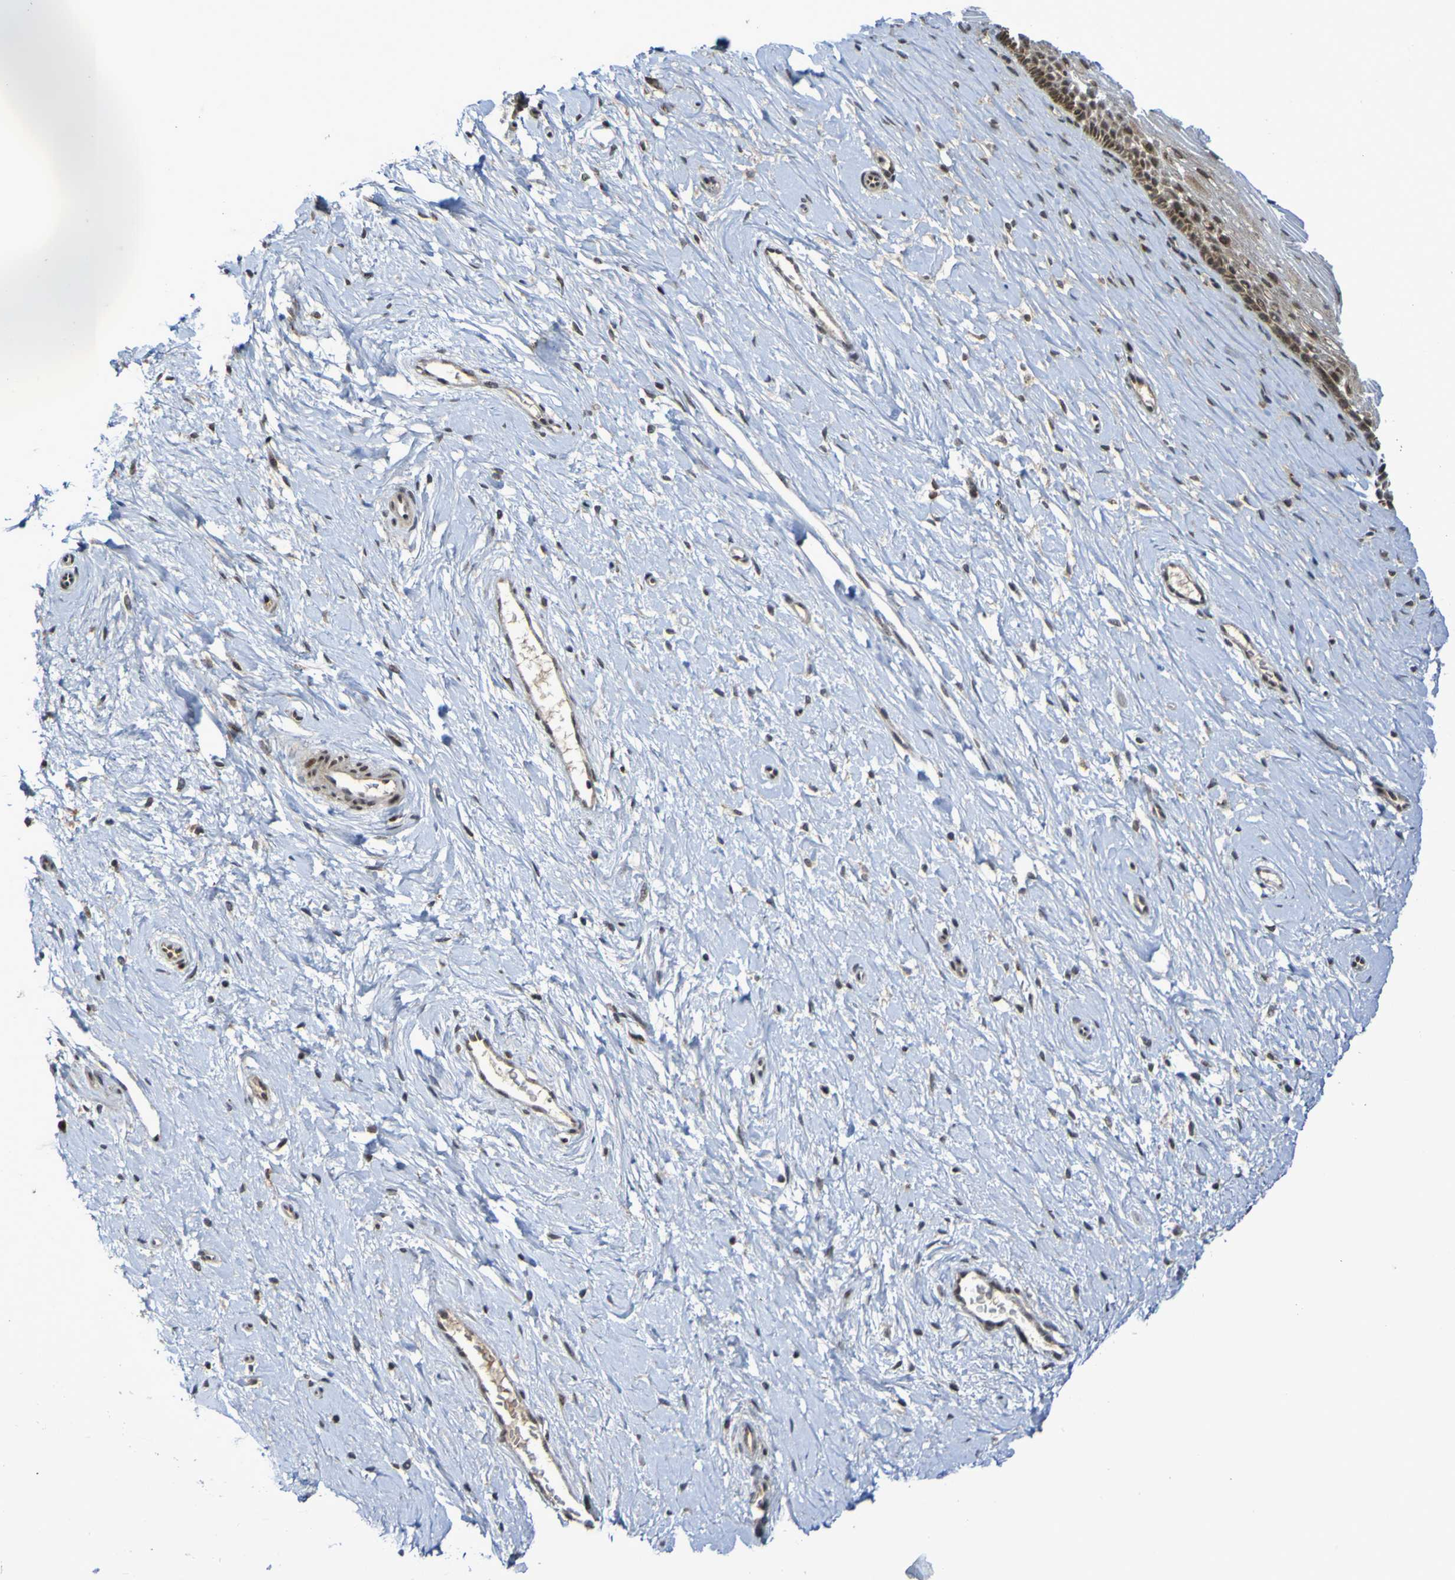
{"staining": {"intensity": "moderate", "quantity": ">75%", "location": "cytoplasmic/membranous"}, "tissue": "cervix", "cell_type": "Squamous epithelial cells", "image_type": "normal", "snomed": [{"axis": "morphology", "description": "Normal tissue, NOS"}, {"axis": "topography", "description": "Cervix"}], "caption": "IHC staining of benign cervix, which reveals medium levels of moderate cytoplasmic/membranous expression in approximately >75% of squamous epithelial cells indicating moderate cytoplasmic/membranous protein staining. The staining was performed using DAB (brown) for protein detection and nuclei were counterstained in hematoxylin (blue).", "gene": "ITLN1", "patient": {"sex": "female", "age": 39}}